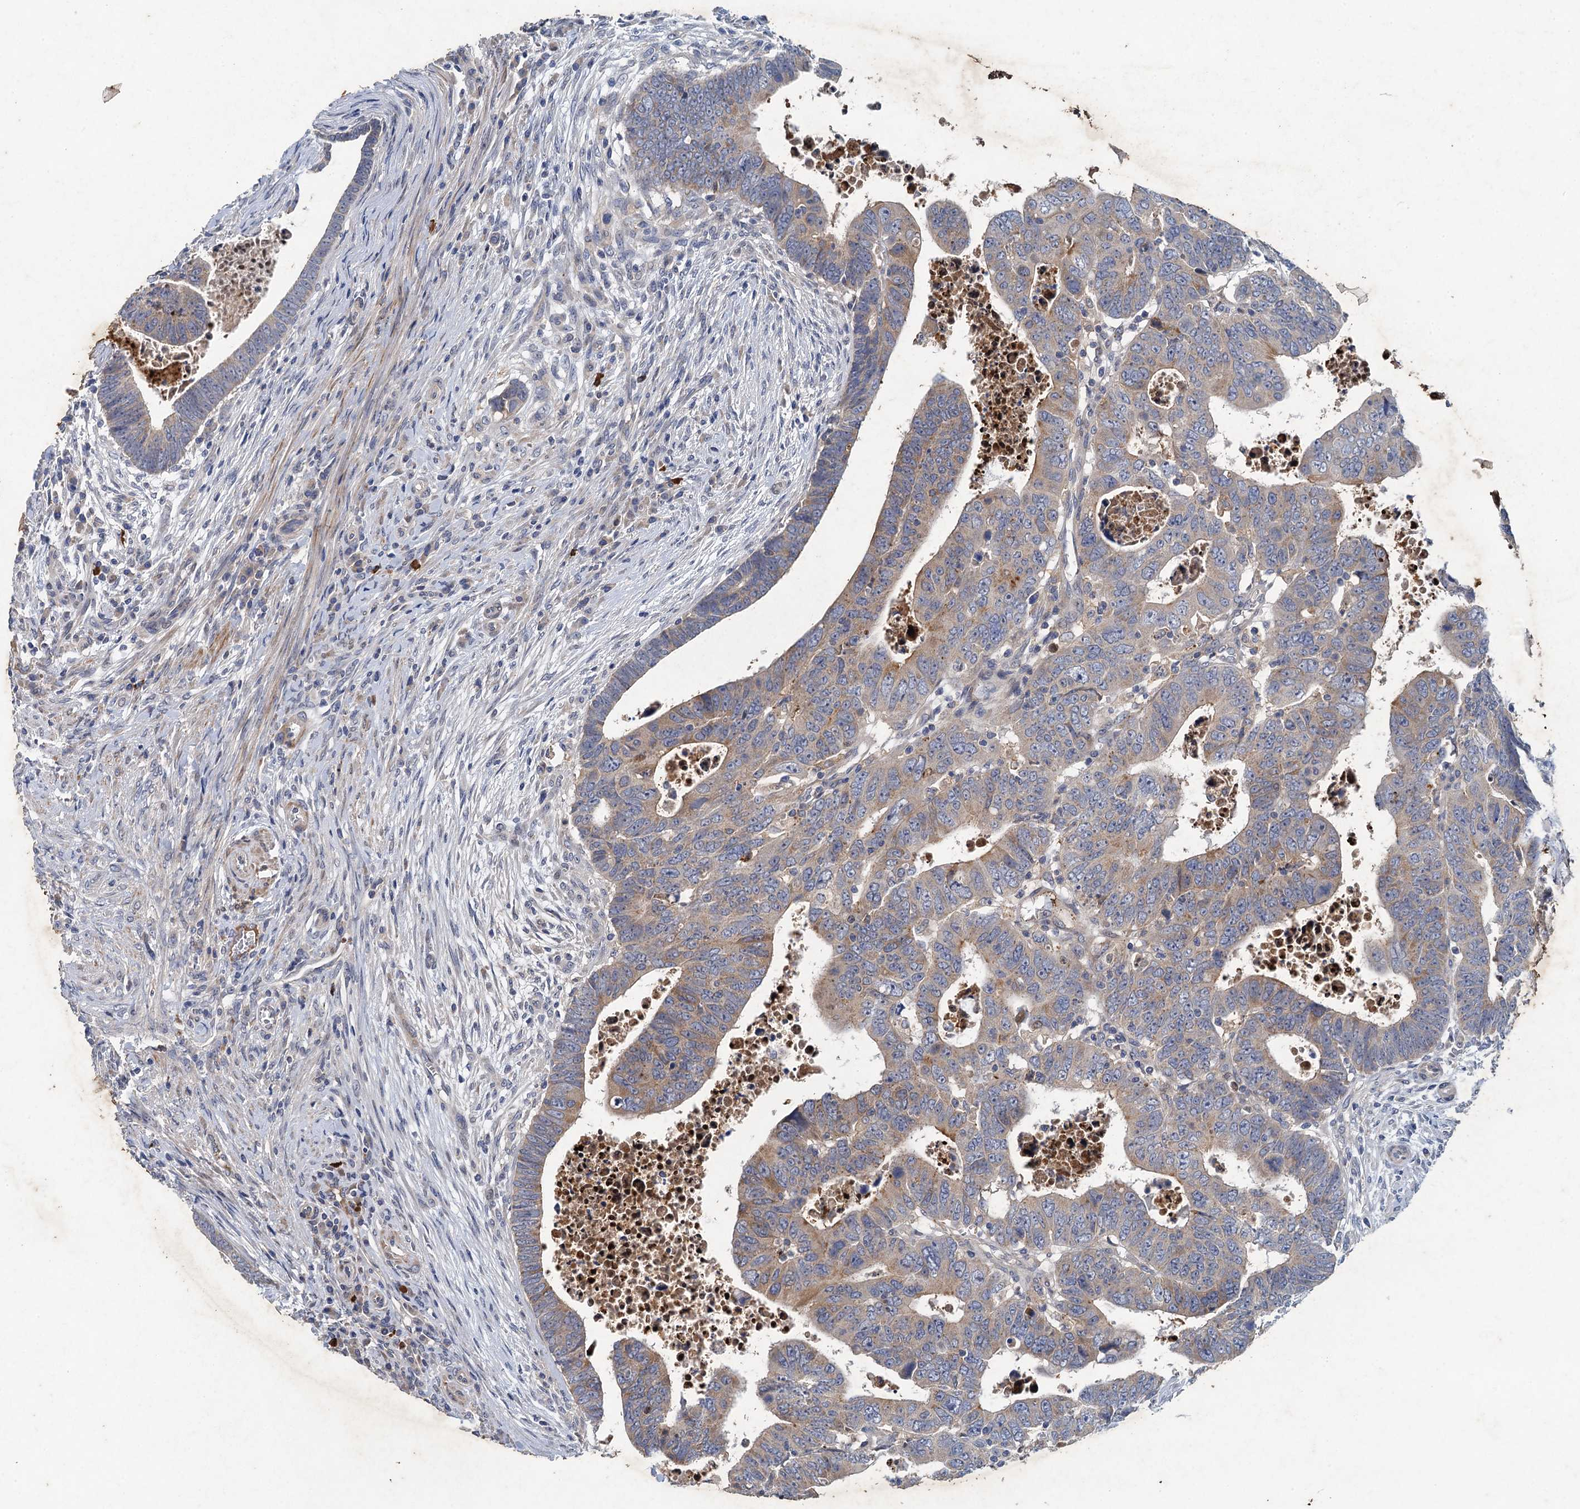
{"staining": {"intensity": "weak", "quantity": ">75%", "location": "cytoplasmic/membranous"}, "tissue": "colorectal cancer", "cell_type": "Tumor cells", "image_type": "cancer", "snomed": [{"axis": "morphology", "description": "Normal tissue, NOS"}, {"axis": "morphology", "description": "Adenocarcinoma, NOS"}, {"axis": "topography", "description": "Rectum"}], "caption": "Immunohistochemical staining of human colorectal cancer reveals weak cytoplasmic/membranous protein staining in approximately >75% of tumor cells.", "gene": "TPCN1", "patient": {"sex": "female", "age": 65}}